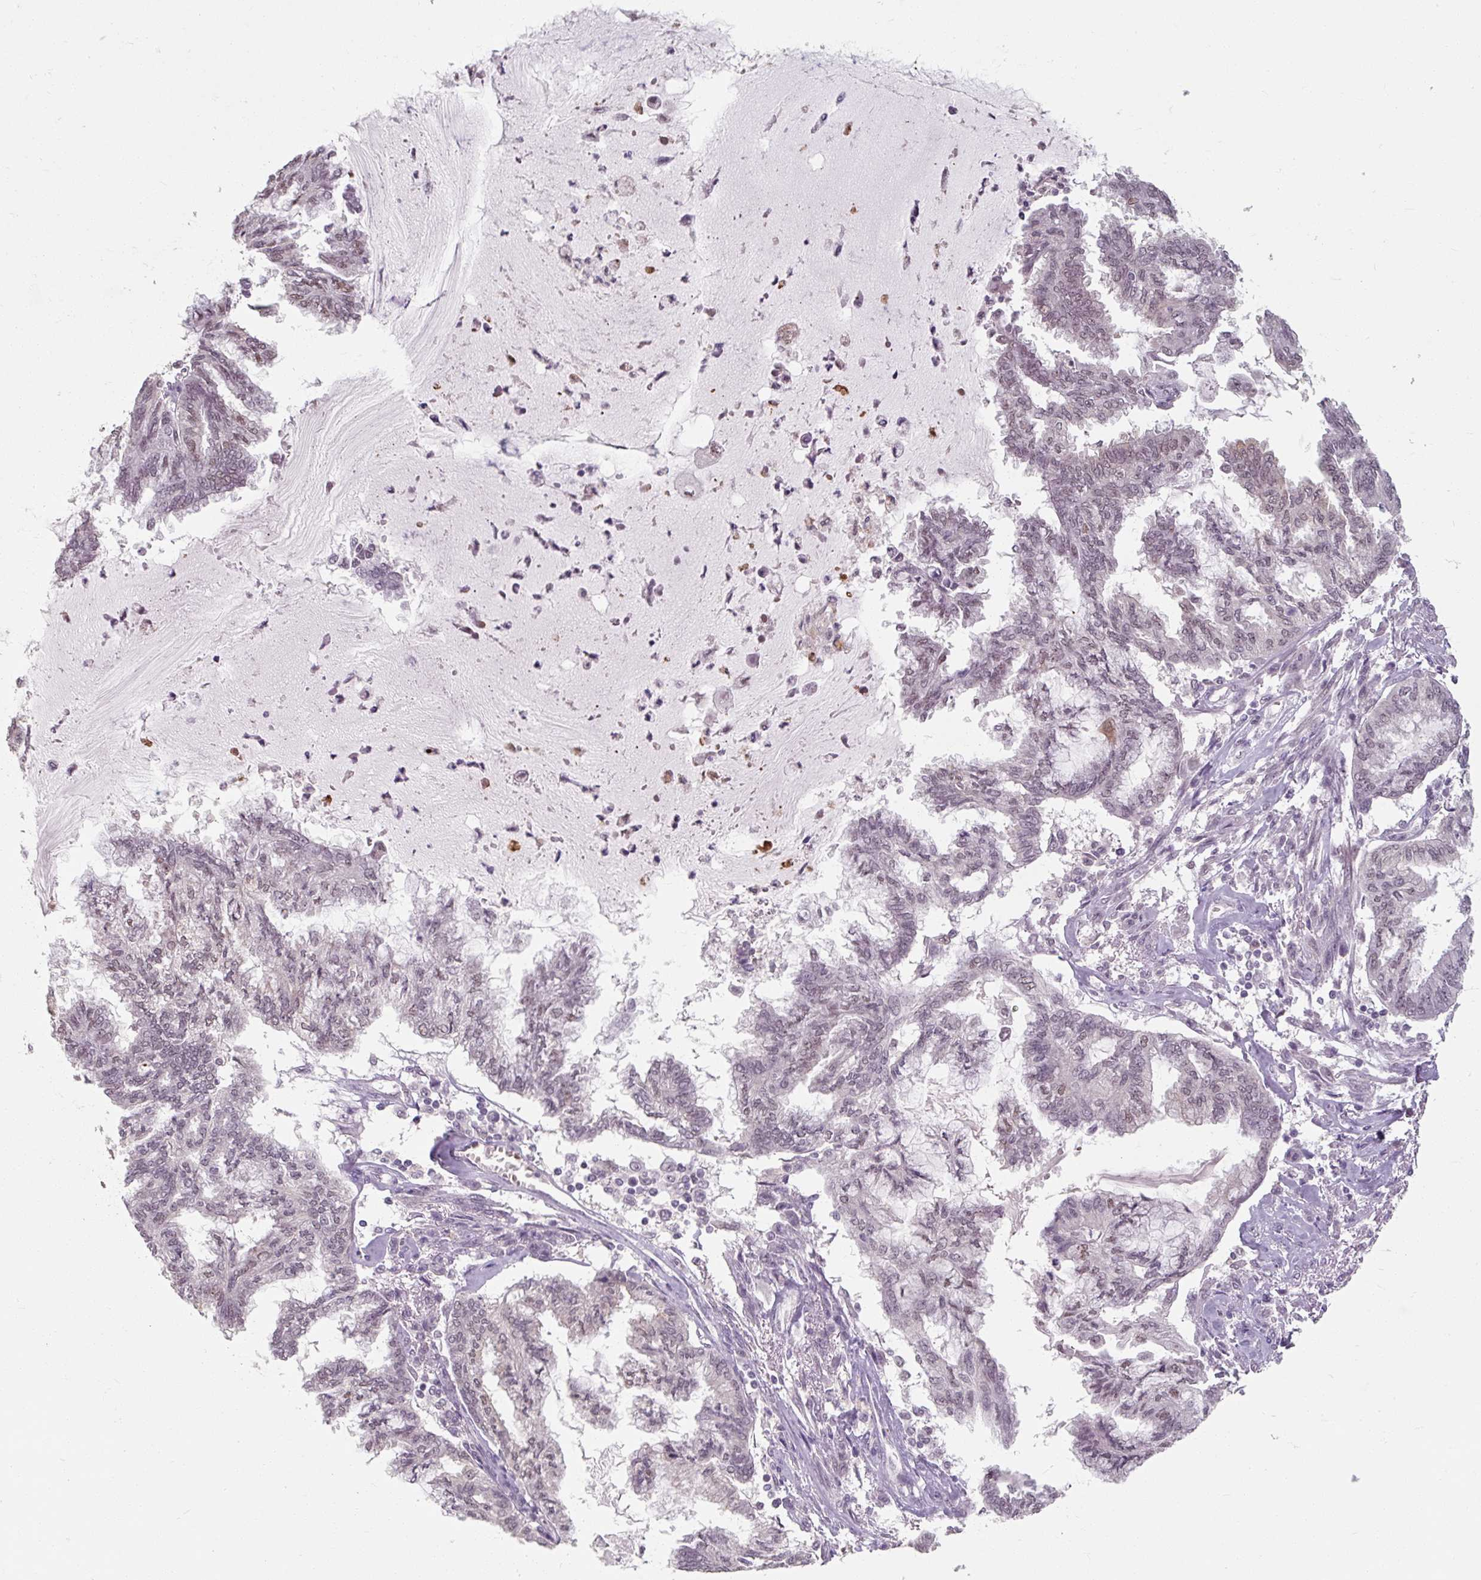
{"staining": {"intensity": "weak", "quantity": "<25%", "location": "nuclear"}, "tissue": "endometrial cancer", "cell_type": "Tumor cells", "image_type": "cancer", "snomed": [{"axis": "morphology", "description": "Adenocarcinoma, NOS"}, {"axis": "topography", "description": "Endometrium"}], "caption": "Immunohistochemical staining of human endometrial cancer exhibits no significant expression in tumor cells.", "gene": "ZFTRAF1", "patient": {"sex": "female", "age": 86}}